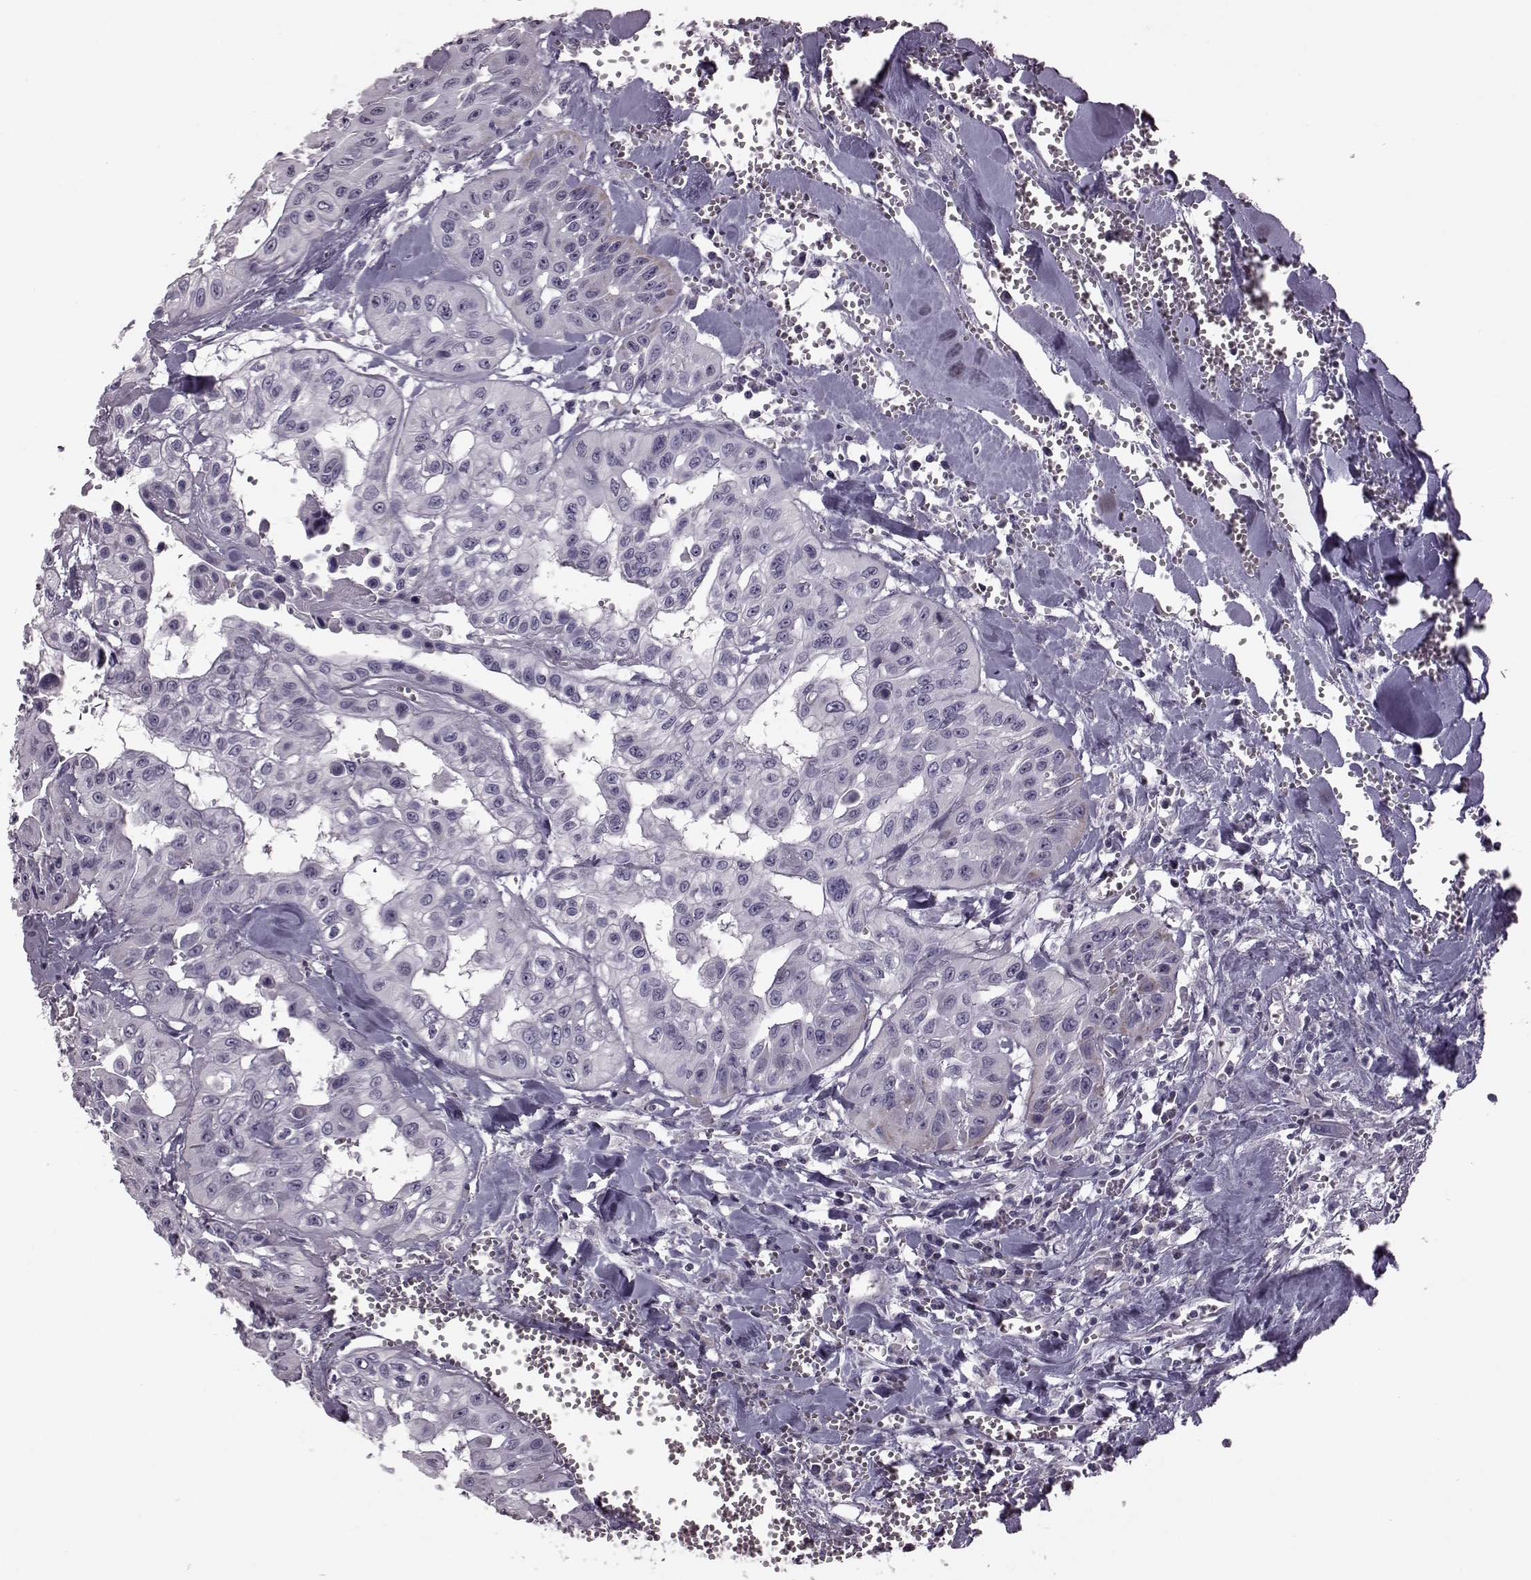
{"staining": {"intensity": "weak", "quantity": "<25%", "location": "cytoplasmic/membranous"}, "tissue": "head and neck cancer", "cell_type": "Tumor cells", "image_type": "cancer", "snomed": [{"axis": "morphology", "description": "Adenocarcinoma, NOS"}, {"axis": "topography", "description": "Head-Neck"}], "caption": "Immunohistochemical staining of adenocarcinoma (head and neck) shows no significant expression in tumor cells.", "gene": "RIMS2", "patient": {"sex": "male", "age": 73}}